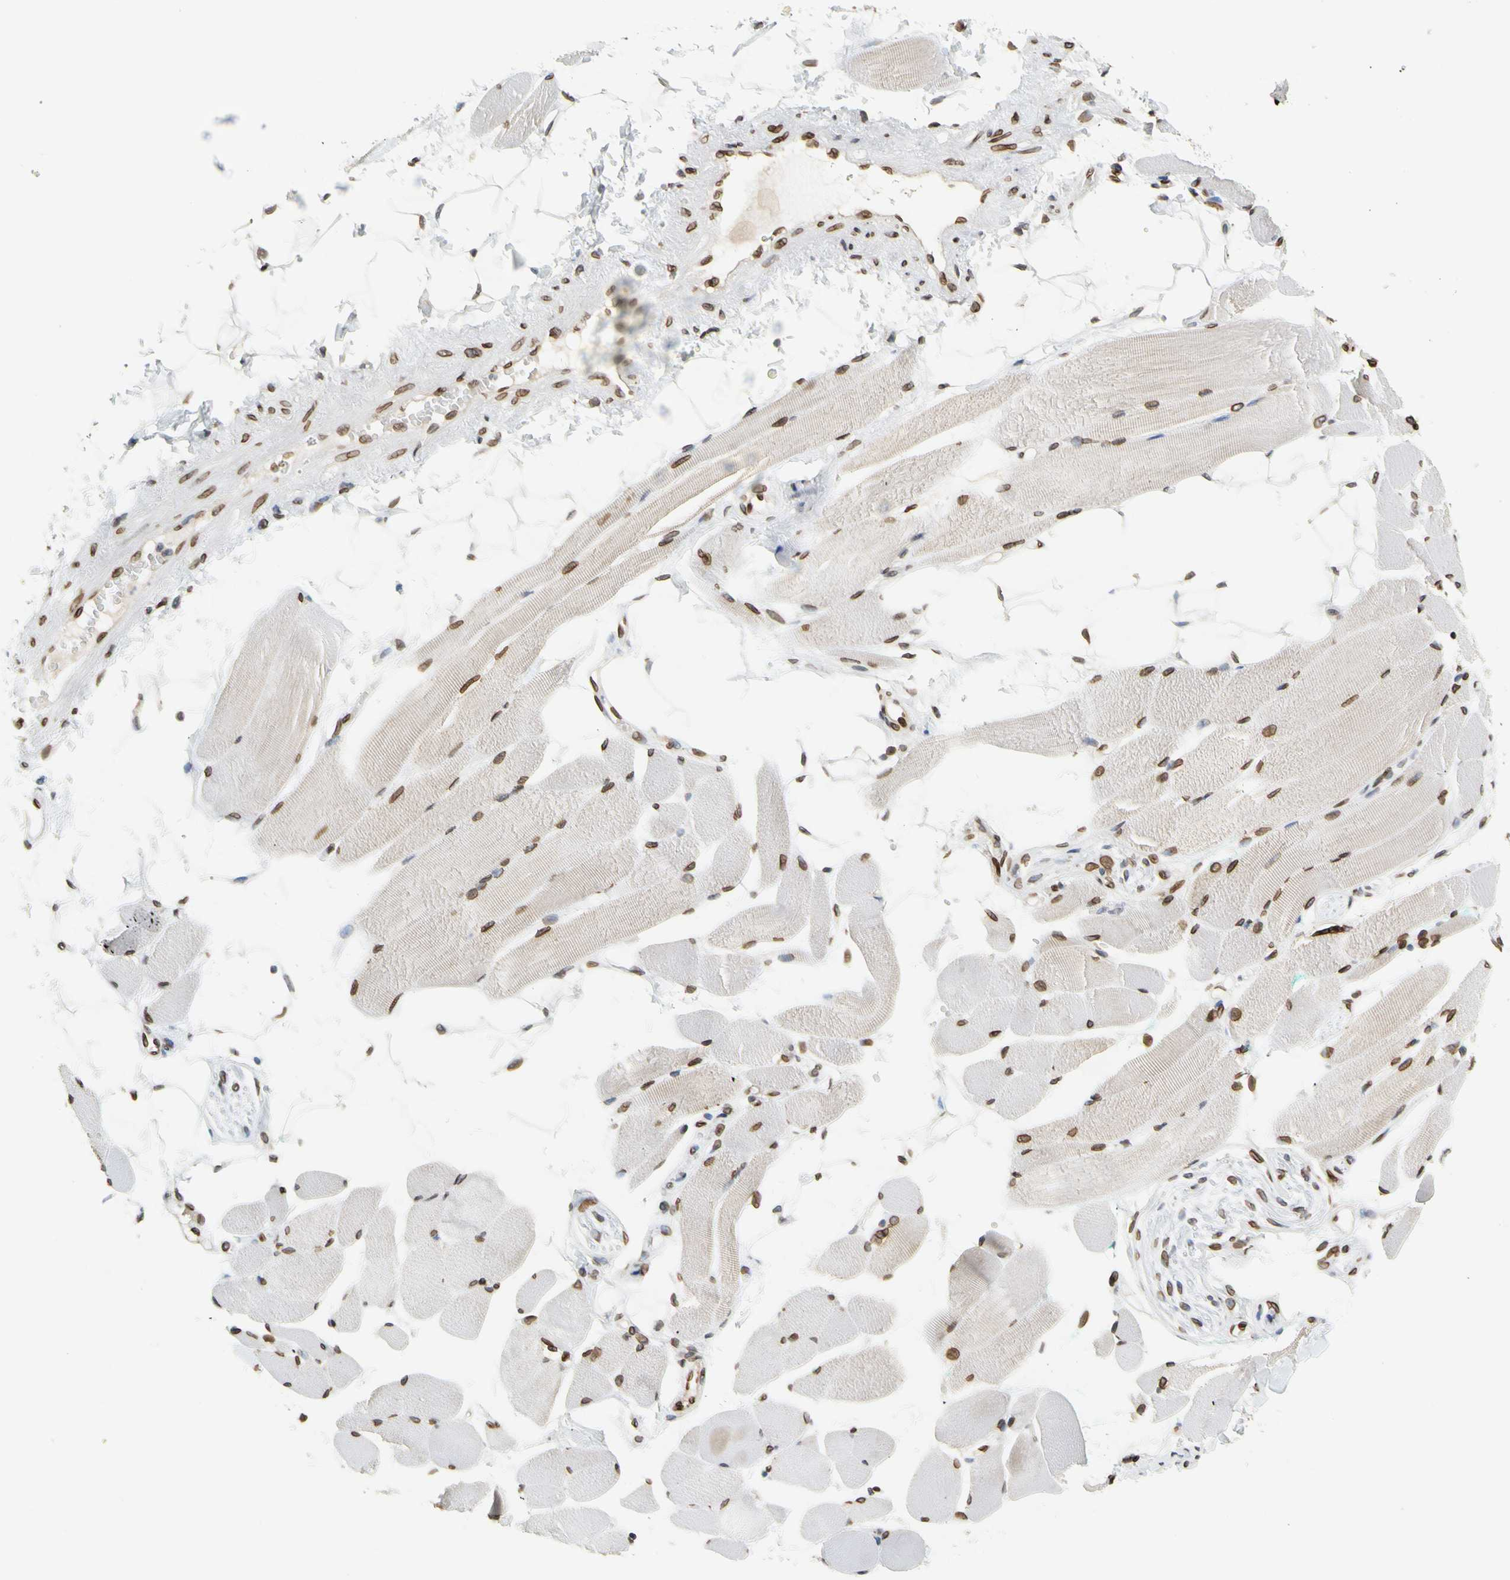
{"staining": {"intensity": "strong", "quantity": ">75%", "location": "cytoplasmic/membranous,nuclear"}, "tissue": "skeletal muscle", "cell_type": "Myocytes", "image_type": "normal", "snomed": [{"axis": "morphology", "description": "Normal tissue, NOS"}, {"axis": "topography", "description": "Skeletal muscle"}, {"axis": "topography", "description": "Peripheral nerve tissue"}], "caption": "Brown immunohistochemical staining in benign human skeletal muscle demonstrates strong cytoplasmic/membranous,nuclear staining in about >75% of myocytes. The staining was performed using DAB (3,3'-diaminobenzidine) to visualize the protein expression in brown, while the nuclei were stained in blue with hematoxylin (Magnification: 20x).", "gene": "SUN1", "patient": {"sex": "female", "age": 84}}